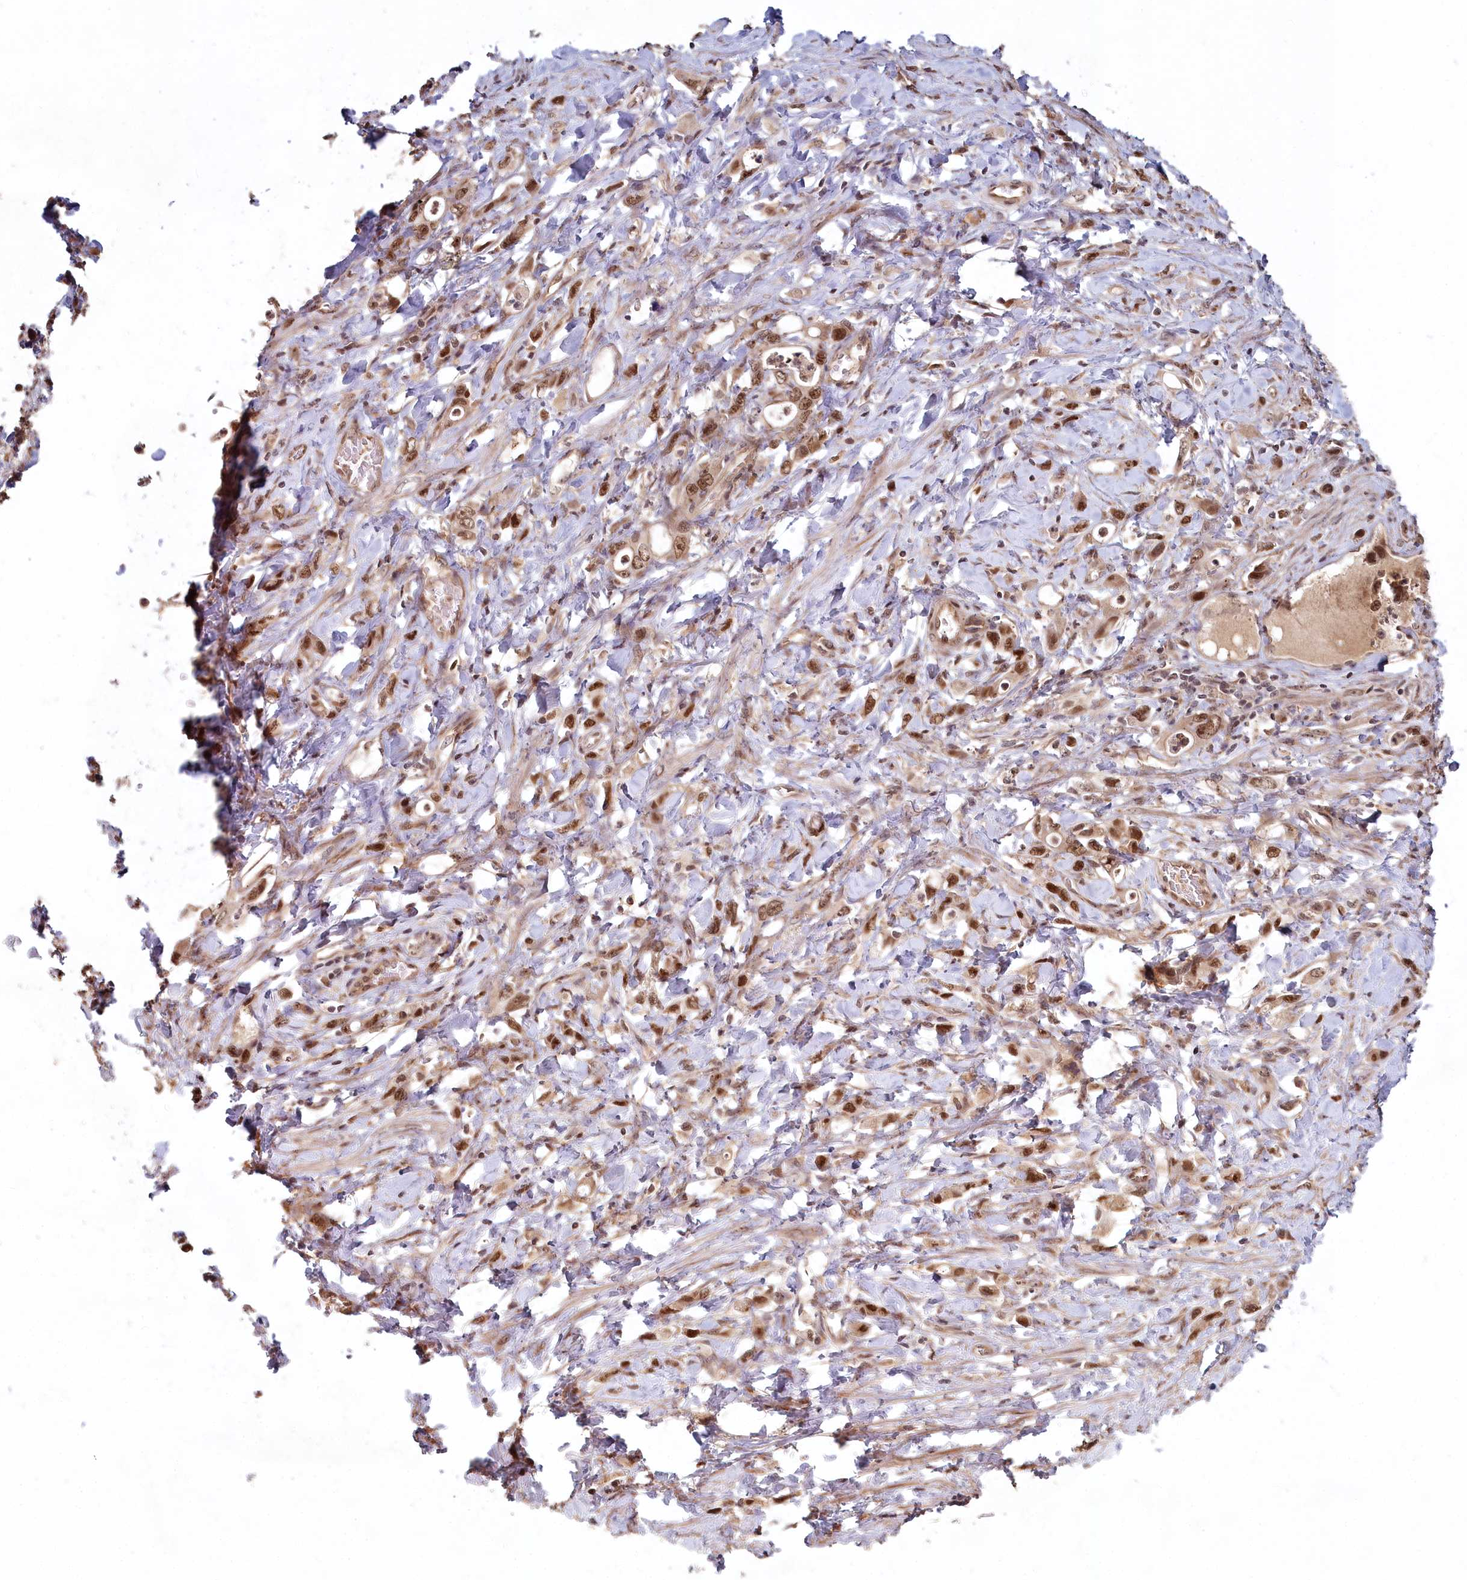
{"staining": {"intensity": "moderate", "quantity": ">75%", "location": "nuclear"}, "tissue": "stomach cancer", "cell_type": "Tumor cells", "image_type": "cancer", "snomed": [{"axis": "morphology", "description": "Adenocarcinoma, NOS"}, {"axis": "topography", "description": "Stomach, lower"}], "caption": "This image shows stomach cancer stained with immunohistochemistry to label a protein in brown. The nuclear of tumor cells show moderate positivity for the protein. Nuclei are counter-stained blue.", "gene": "WAPL", "patient": {"sex": "female", "age": 43}}